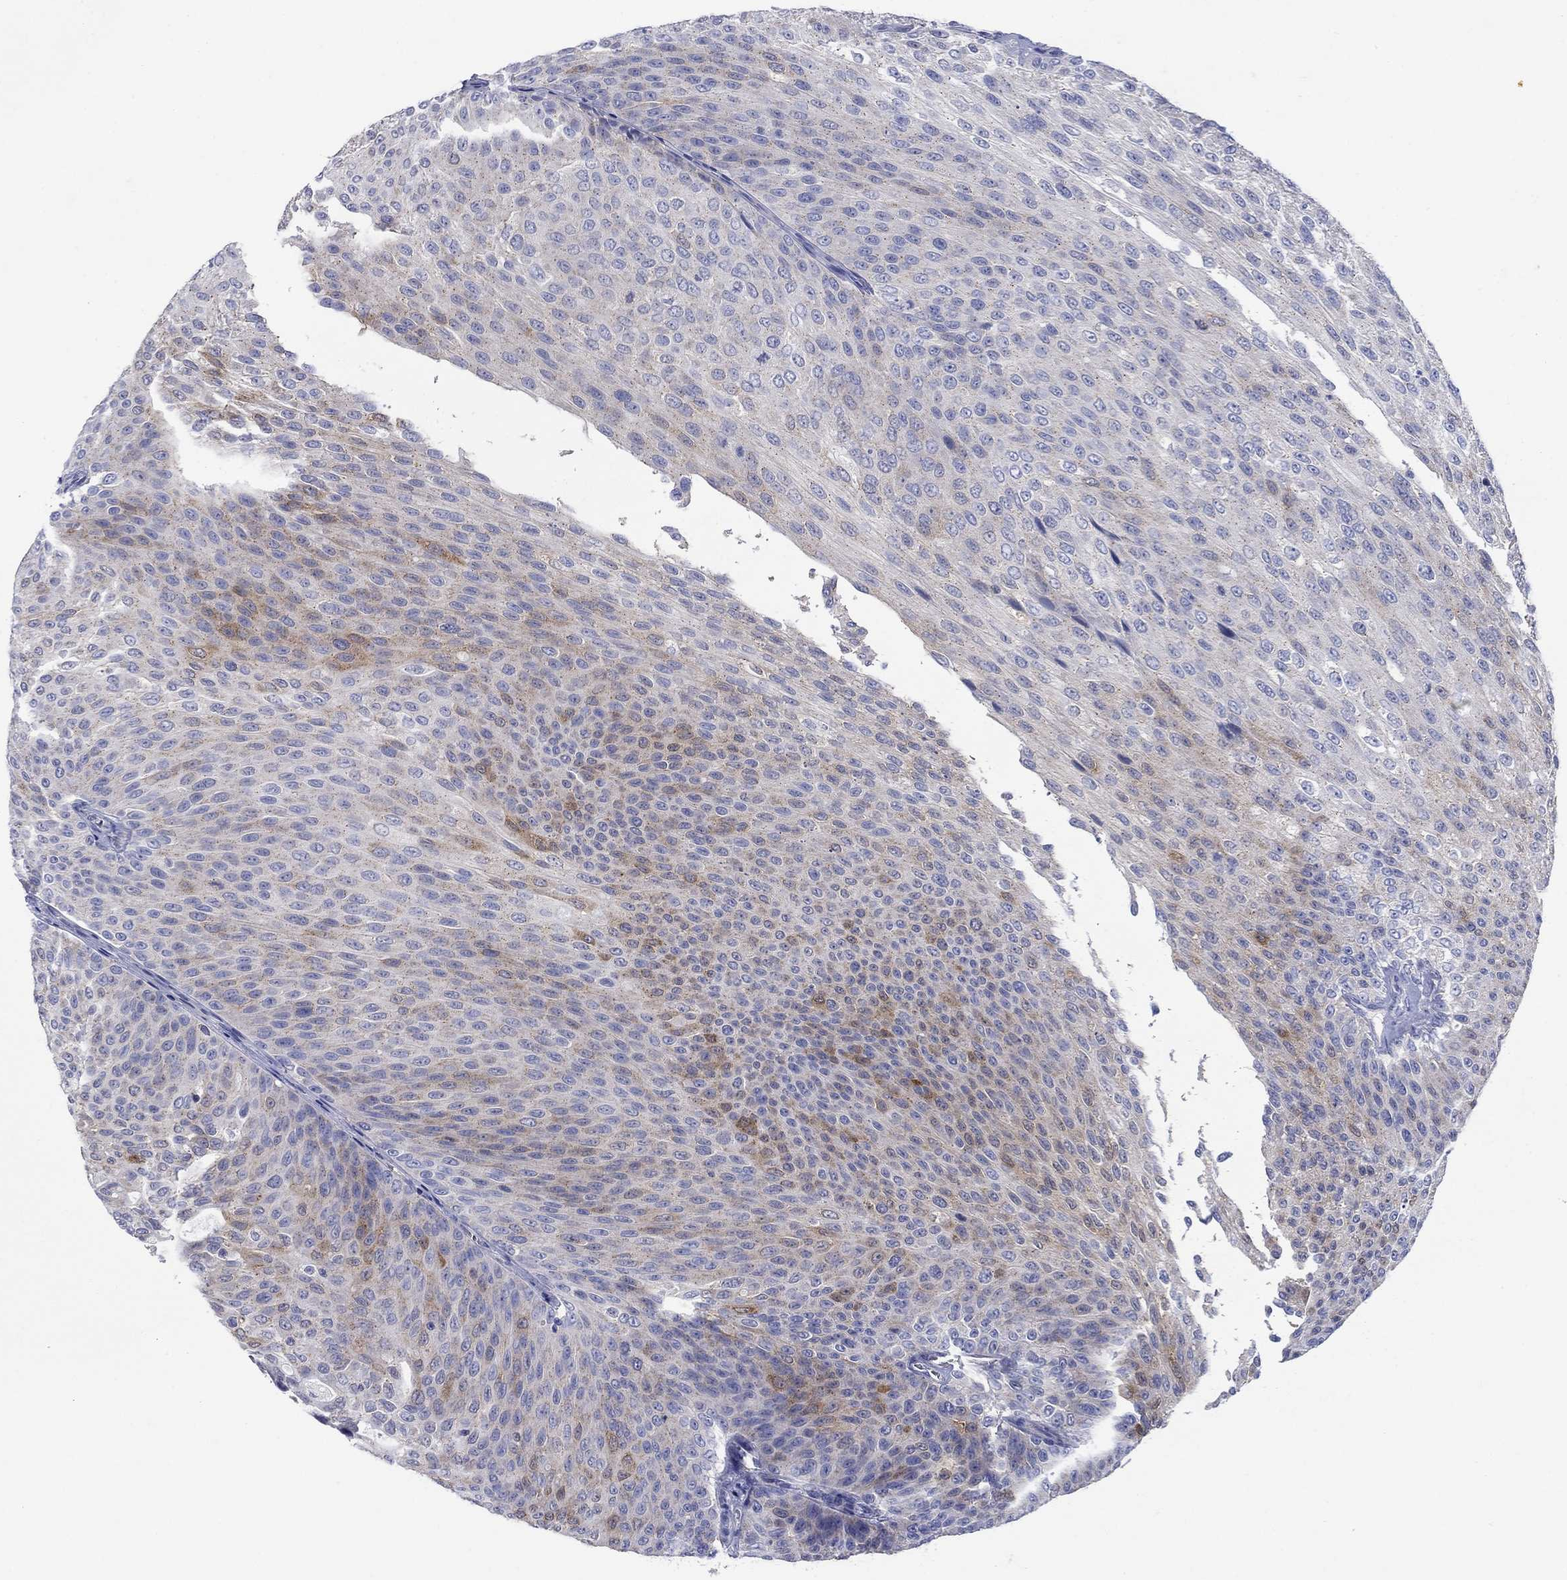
{"staining": {"intensity": "moderate", "quantity": "<25%", "location": "cytoplasmic/membranous"}, "tissue": "urothelial cancer", "cell_type": "Tumor cells", "image_type": "cancer", "snomed": [{"axis": "morphology", "description": "Urothelial carcinoma, Low grade"}, {"axis": "topography", "description": "Ureter, NOS"}, {"axis": "topography", "description": "Urinary bladder"}], "caption": "Moderate cytoplasmic/membranous protein staining is present in about <25% of tumor cells in low-grade urothelial carcinoma.", "gene": "SULT2B1", "patient": {"sex": "male", "age": 78}}